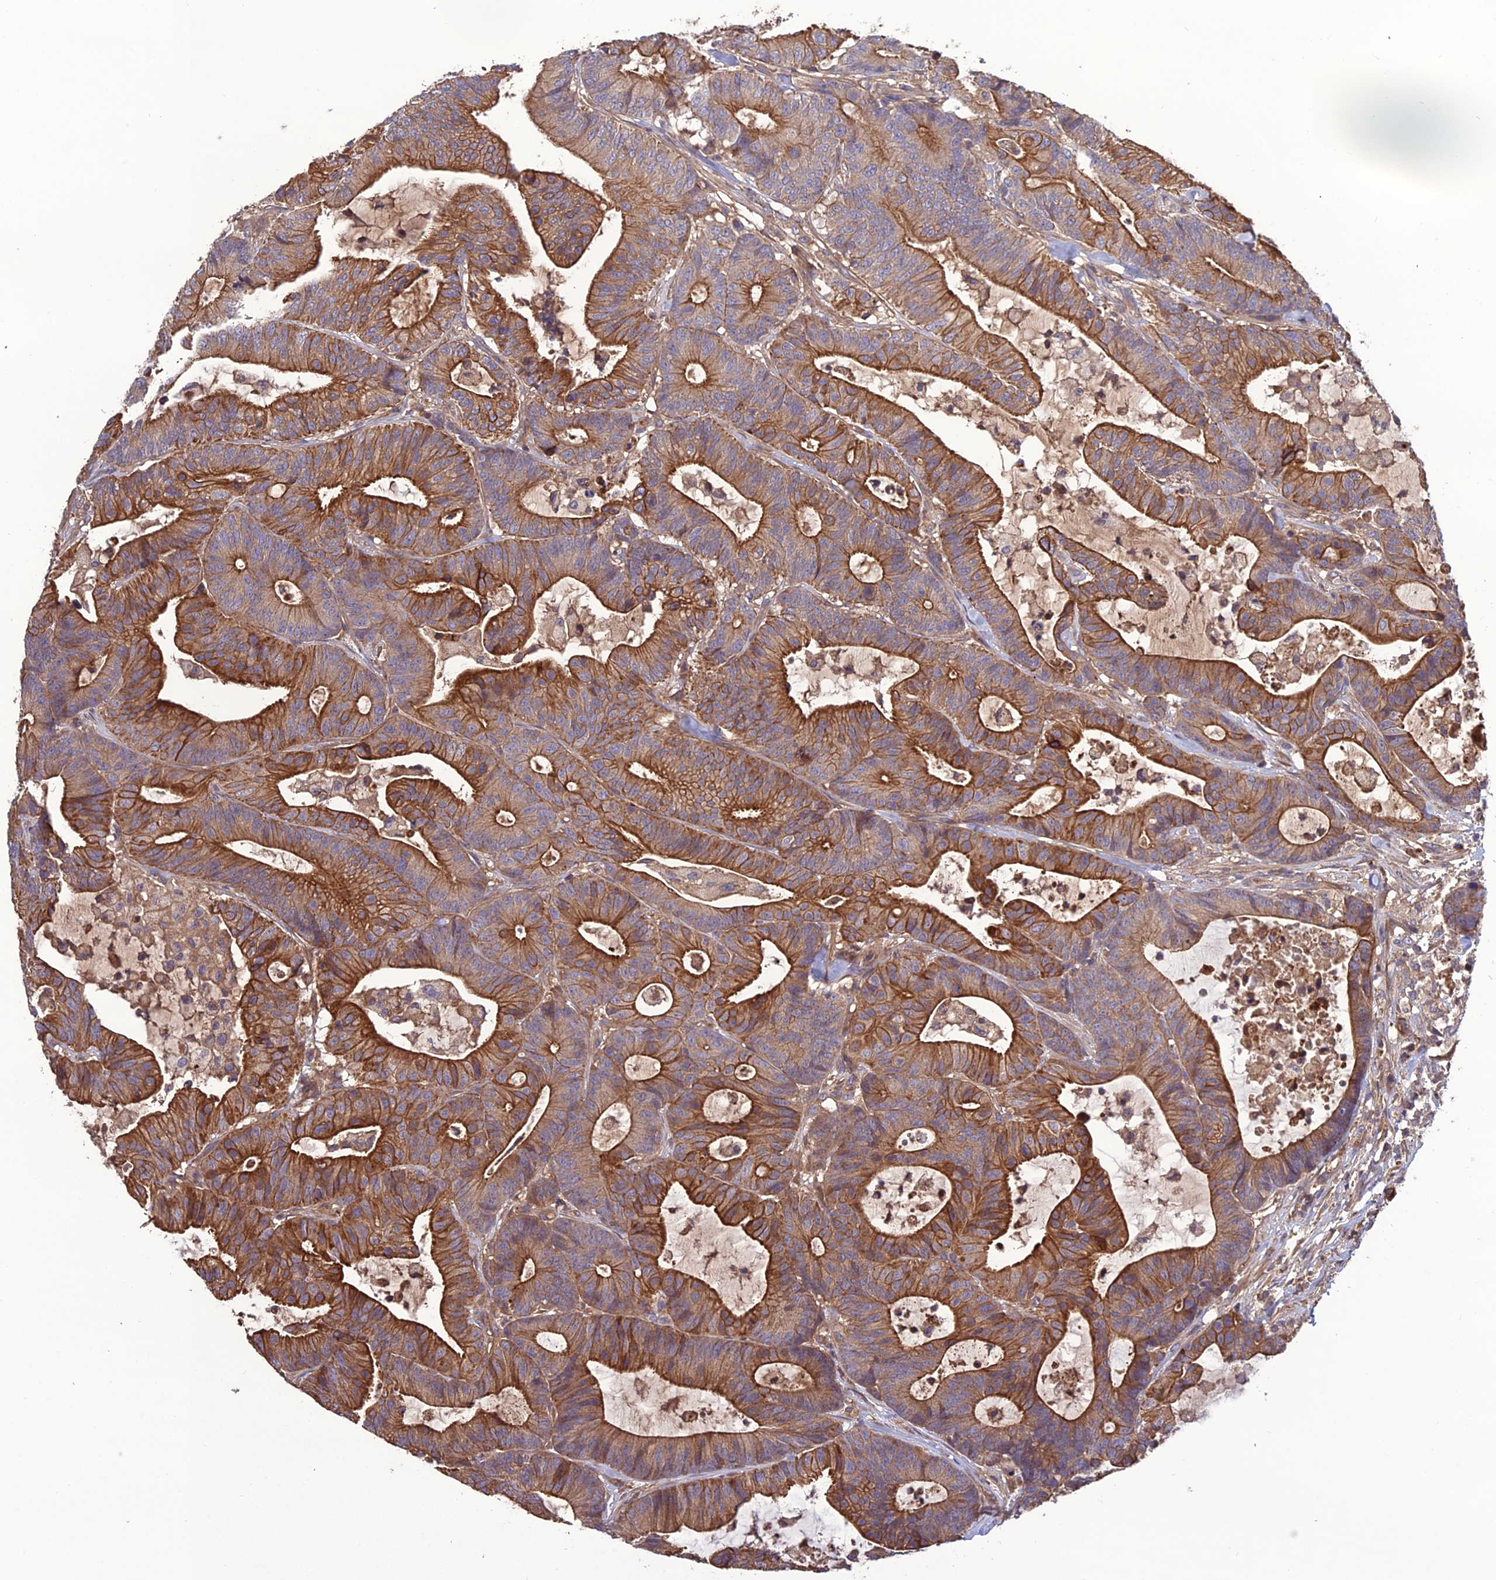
{"staining": {"intensity": "strong", "quantity": "25%-75%", "location": "cytoplasmic/membranous"}, "tissue": "colorectal cancer", "cell_type": "Tumor cells", "image_type": "cancer", "snomed": [{"axis": "morphology", "description": "Adenocarcinoma, NOS"}, {"axis": "topography", "description": "Colon"}], "caption": "Immunohistochemistry (IHC) (DAB) staining of human colorectal cancer (adenocarcinoma) reveals strong cytoplasmic/membranous protein expression in approximately 25%-75% of tumor cells.", "gene": "GALR2", "patient": {"sex": "female", "age": 84}}